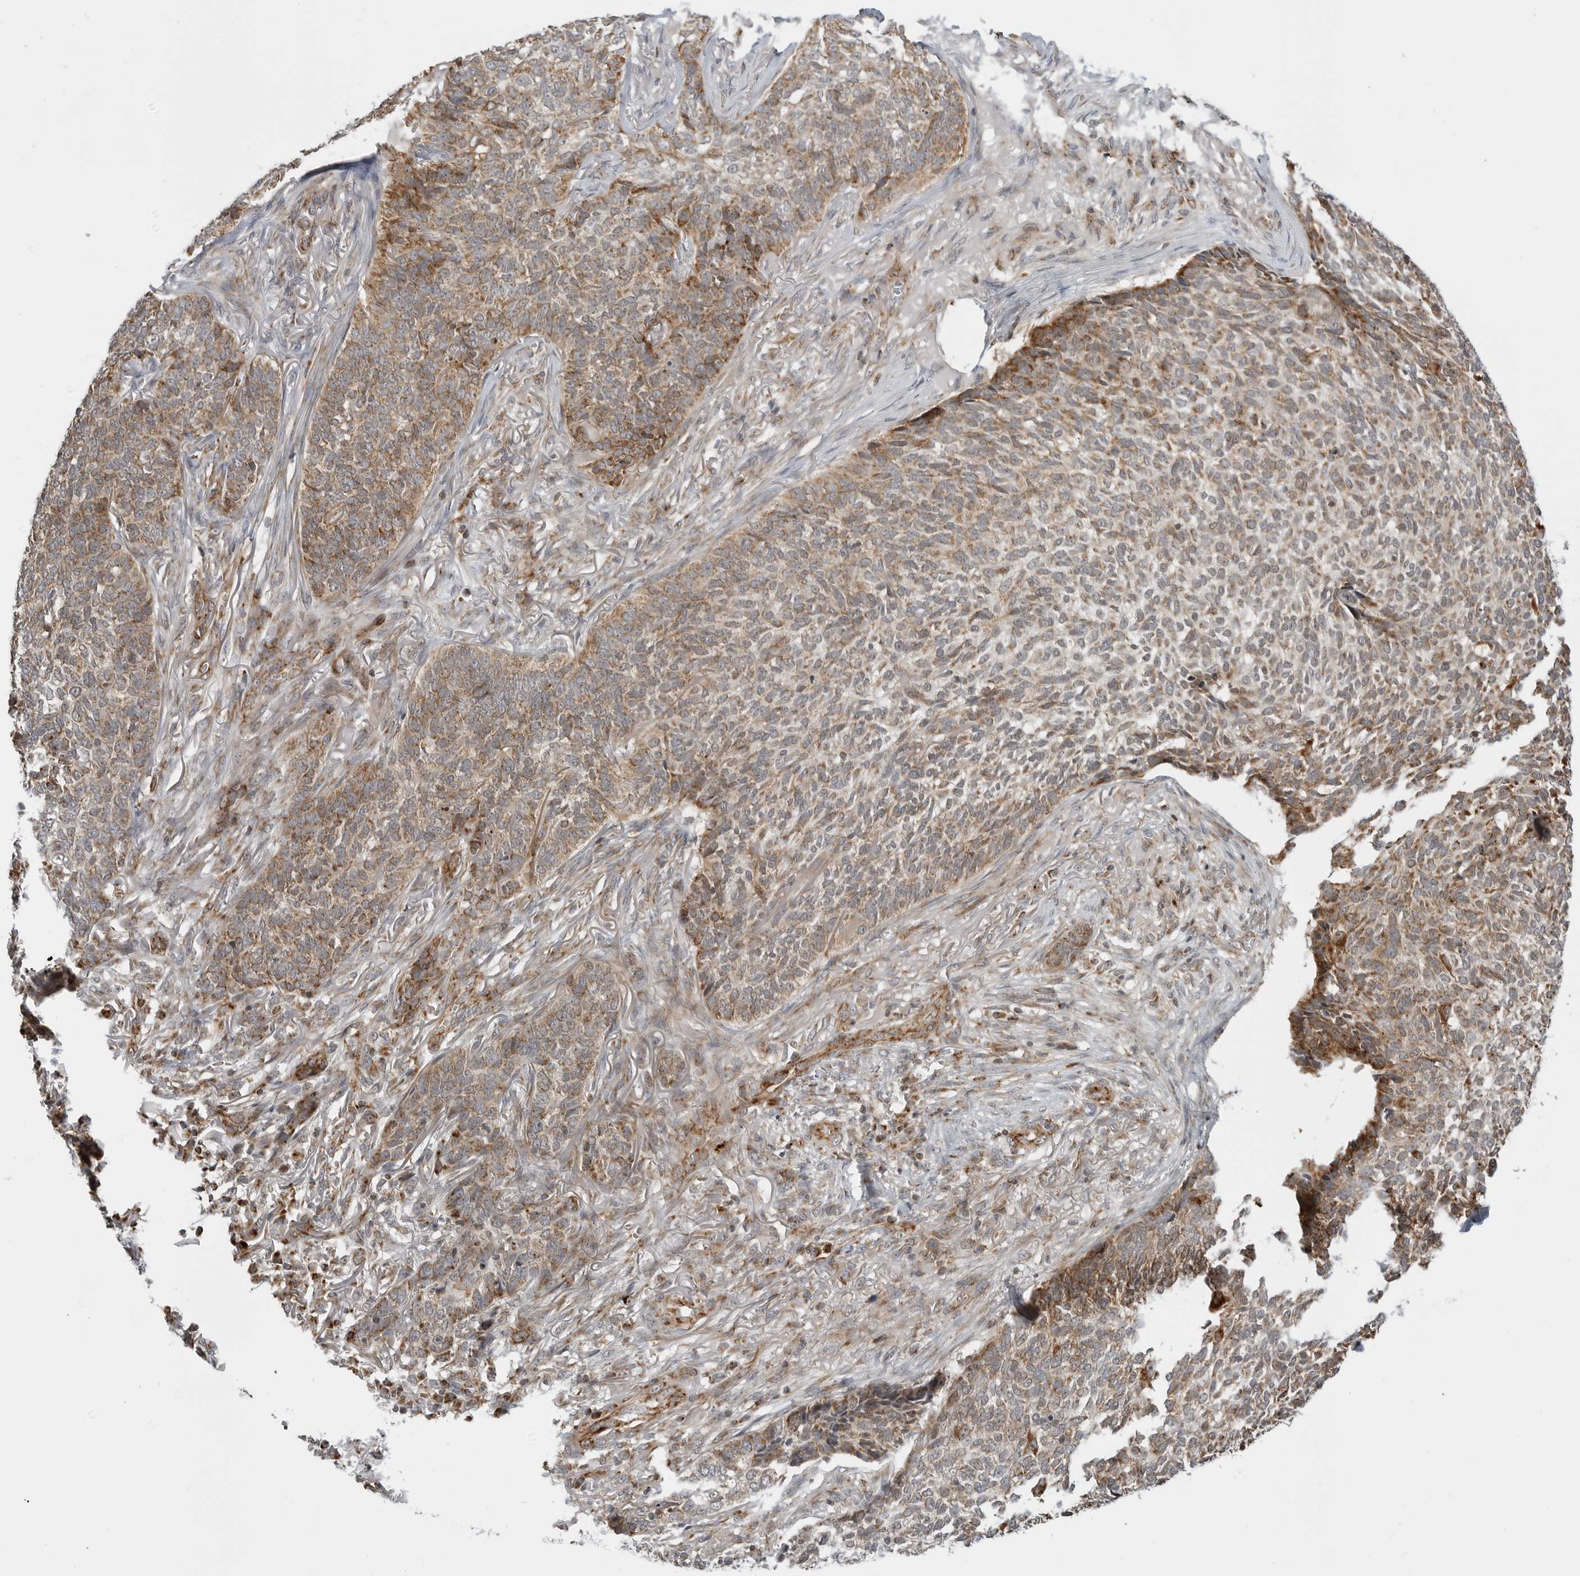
{"staining": {"intensity": "weak", "quantity": ">75%", "location": "cytoplasmic/membranous"}, "tissue": "skin cancer", "cell_type": "Tumor cells", "image_type": "cancer", "snomed": [{"axis": "morphology", "description": "Basal cell carcinoma"}, {"axis": "topography", "description": "Skin"}], "caption": "Skin cancer was stained to show a protein in brown. There is low levels of weak cytoplasmic/membranous staining in approximately >75% of tumor cells.", "gene": "PEX2", "patient": {"sex": "male", "age": 85}}